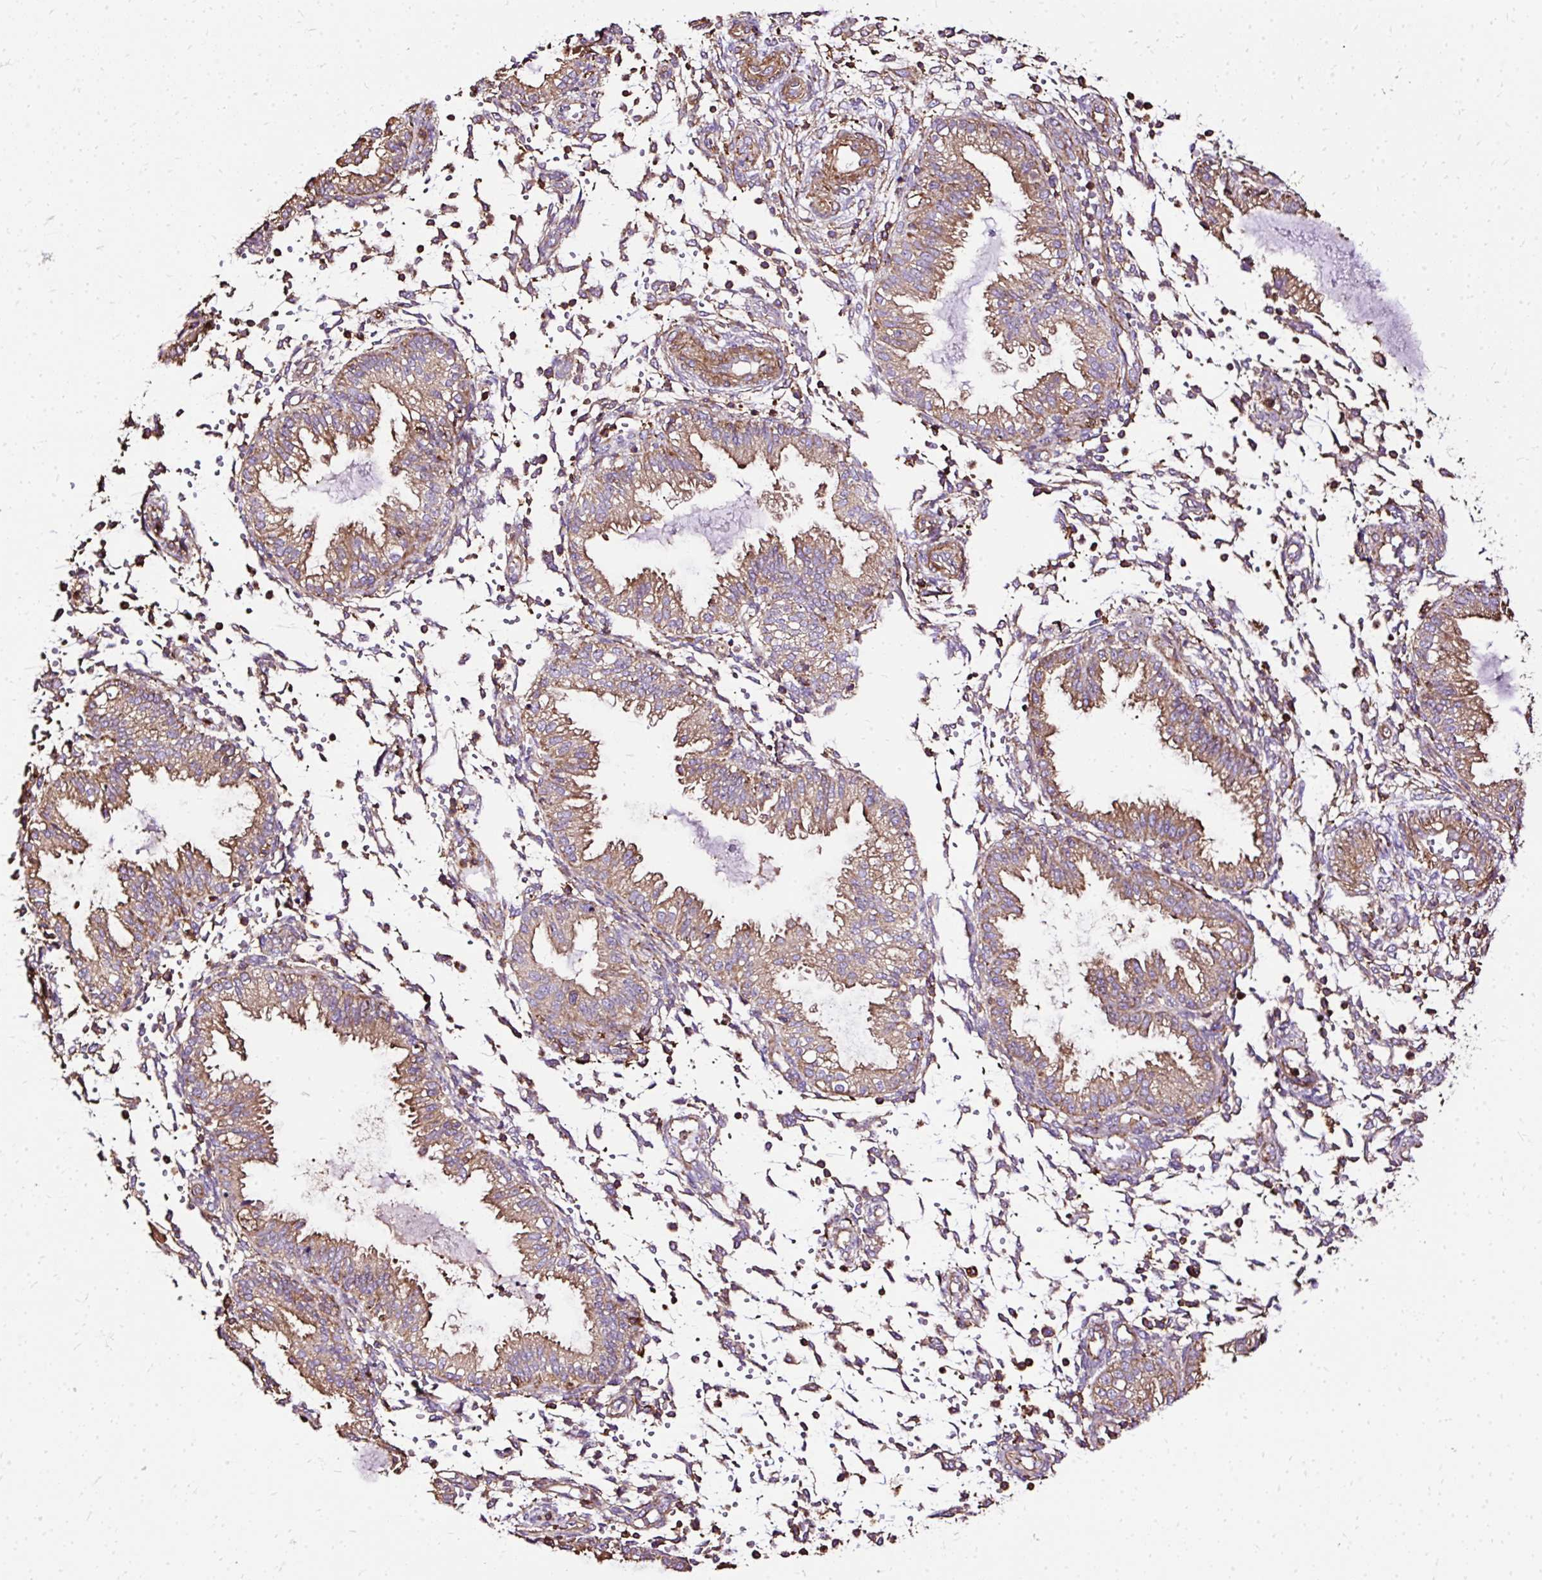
{"staining": {"intensity": "moderate", "quantity": "25%-75%", "location": "cytoplasmic/membranous"}, "tissue": "endometrium", "cell_type": "Cells in endometrial stroma", "image_type": "normal", "snomed": [{"axis": "morphology", "description": "Normal tissue, NOS"}, {"axis": "topography", "description": "Endometrium"}], "caption": "This is a photomicrograph of immunohistochemistry staining of normal endometrium, which shows moderate positivity in the cytoplasmic/membranous of cells in endometrial stroma.", "gene": "KLHL11", "patient": {"sex": "female", "age": 33}}